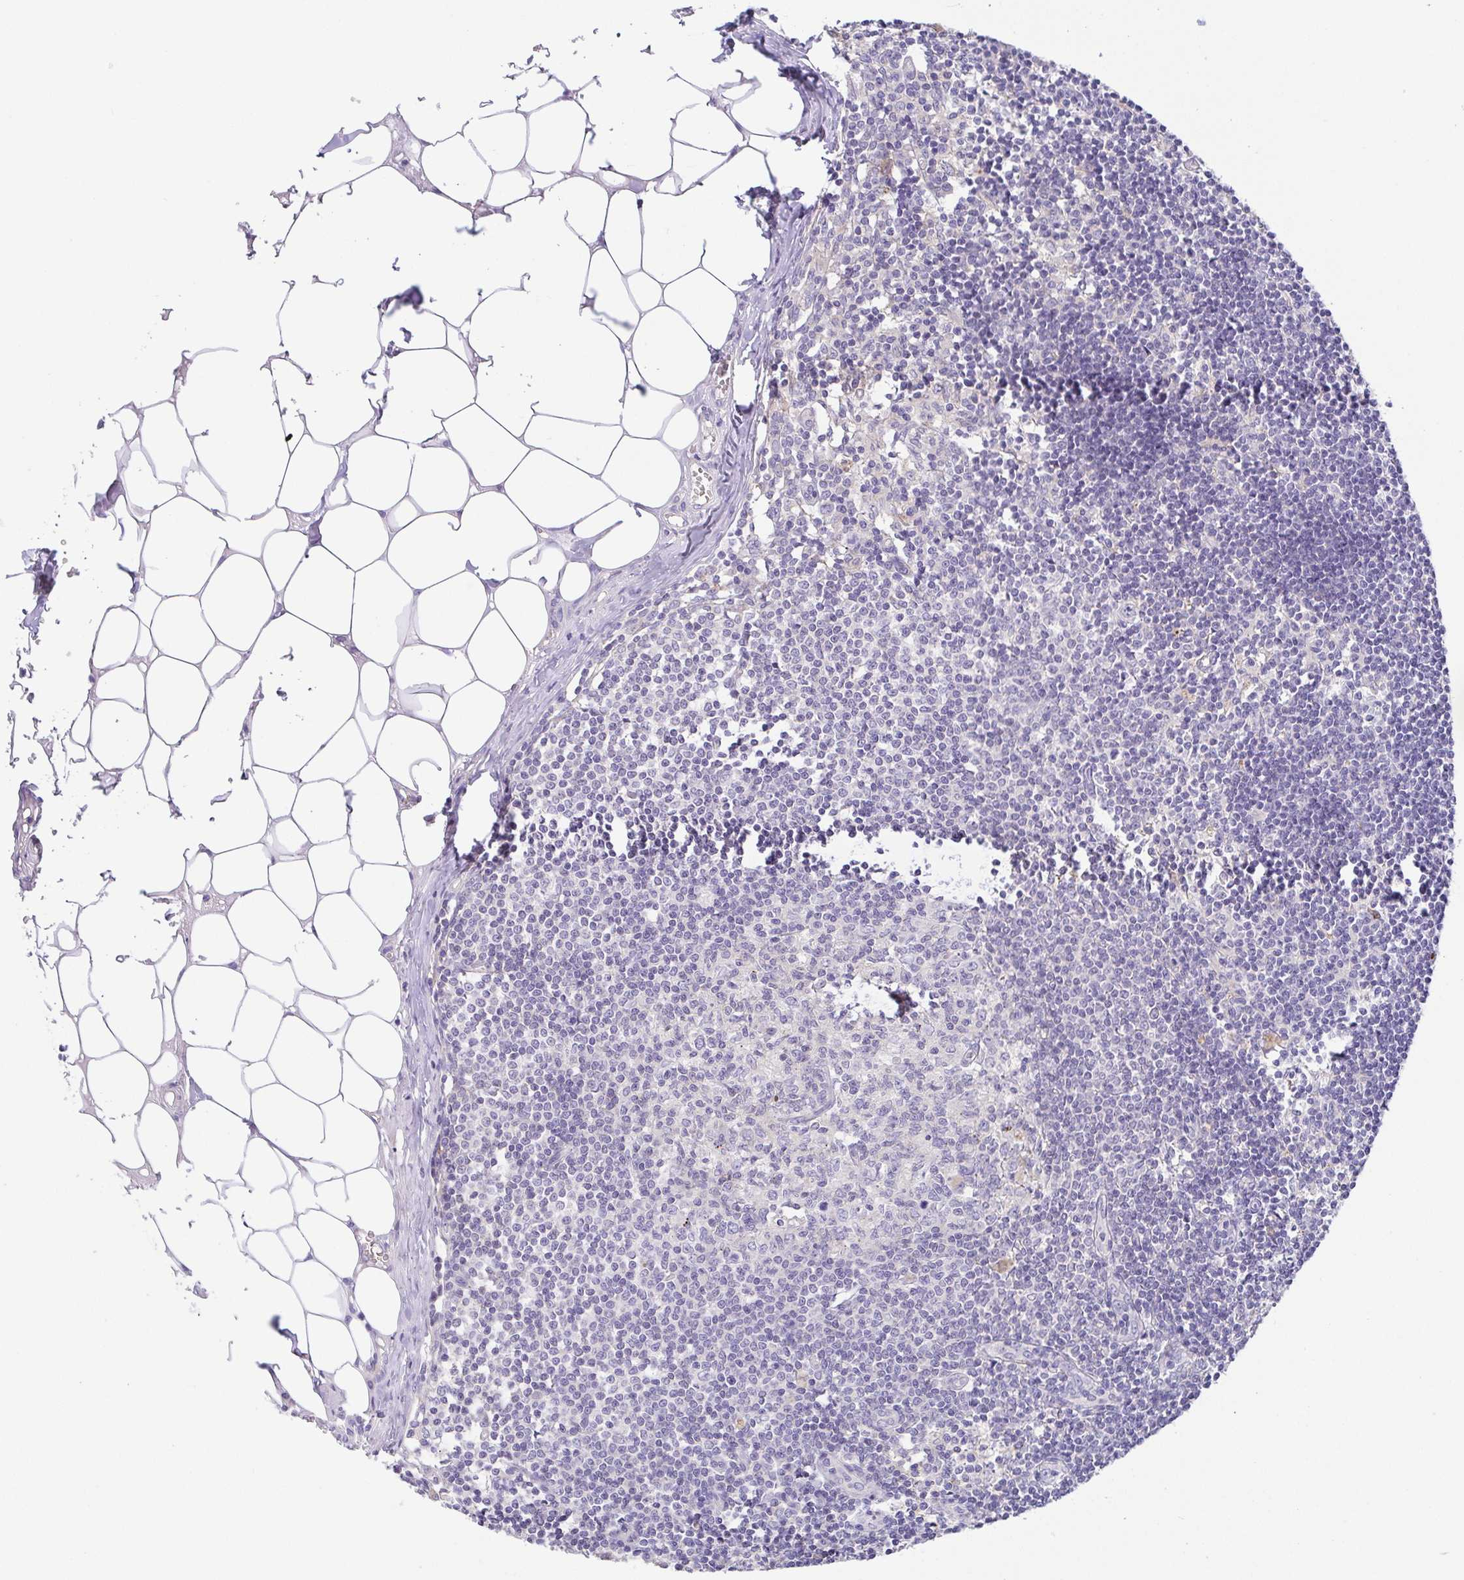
{"staining": {"intensity": "negative", "quantity": "none", "location": "none"}, "tissue": "lymph node", "cell_type": "Germinal center cells", "image_type": "normal", "snomed": [{"axis": "morphology", "description": "Normal tissue, NOS"}, {"axis": "topography", "description": "Lymph node"}], "caption": "Immunohistochemistry histopathology image of benign lymph node: human lymph node stained with DAB (3,3'-diaminobenzidine) displays no significant protein expression in germinal center cells.", "gene": "PKDREJ", "patient": {"sex": "female", "age": 31}}